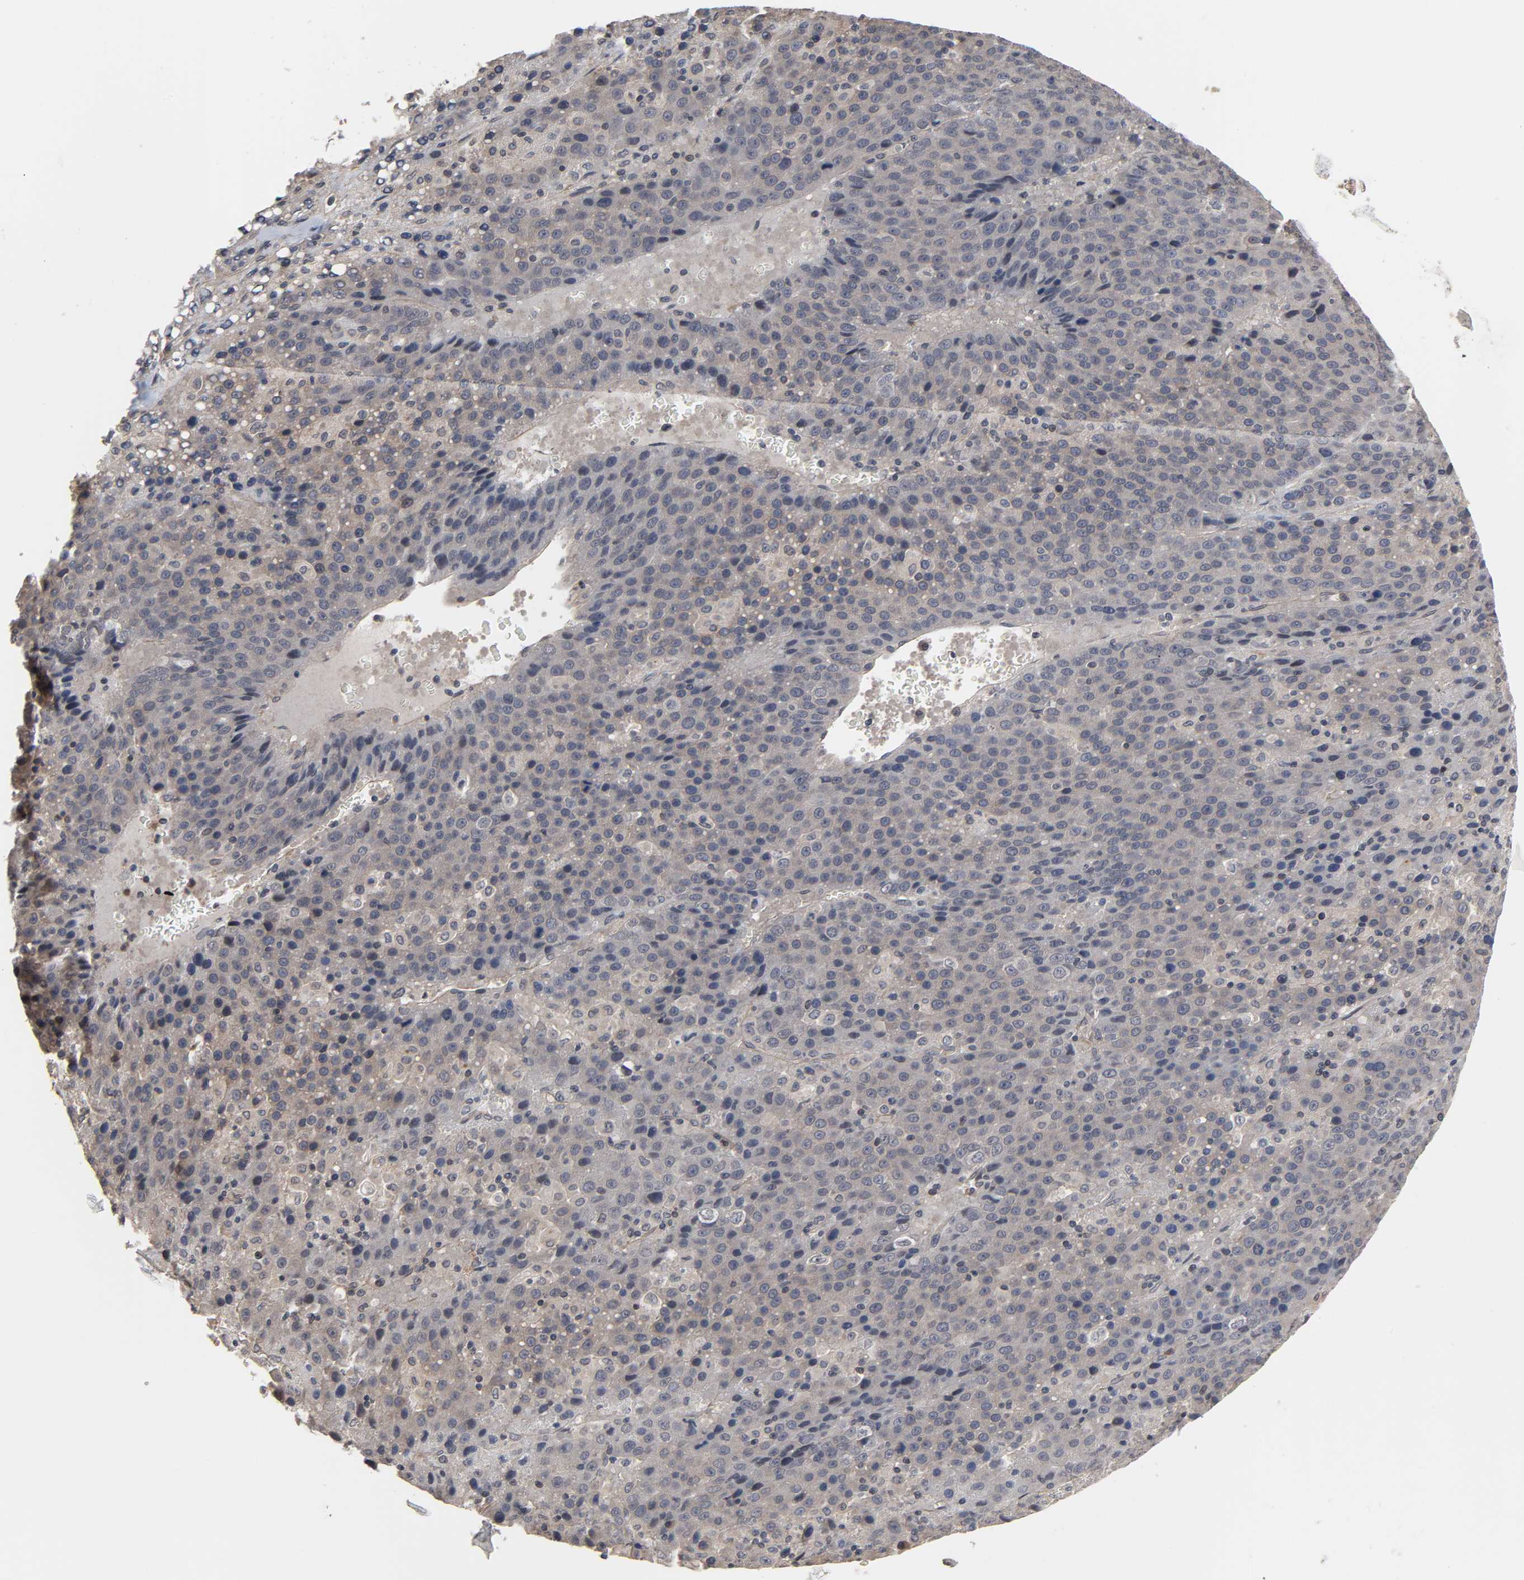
{"staining": {"intensity": "weak", "quantity": ">75%", "location": "cytoplasmic/membranous"}, "tissue": "liver cancer", "cell_type": "Tumor cells", "image_type": "cancer", "snomed": [{"axis": "morphology", "description": "Carcinoma, Hepatocellular, NOS"}, {"axis": "topography", "description": "Liver"}], "caption": "IHC image of liver cancer stained for a protein (brown), which displays low levels of weak cytoplasmic/membranous staining in approximately >75% of tumor cells.", "gene": "CCDC175", "patient": {"sex": "female", "age": 53}}